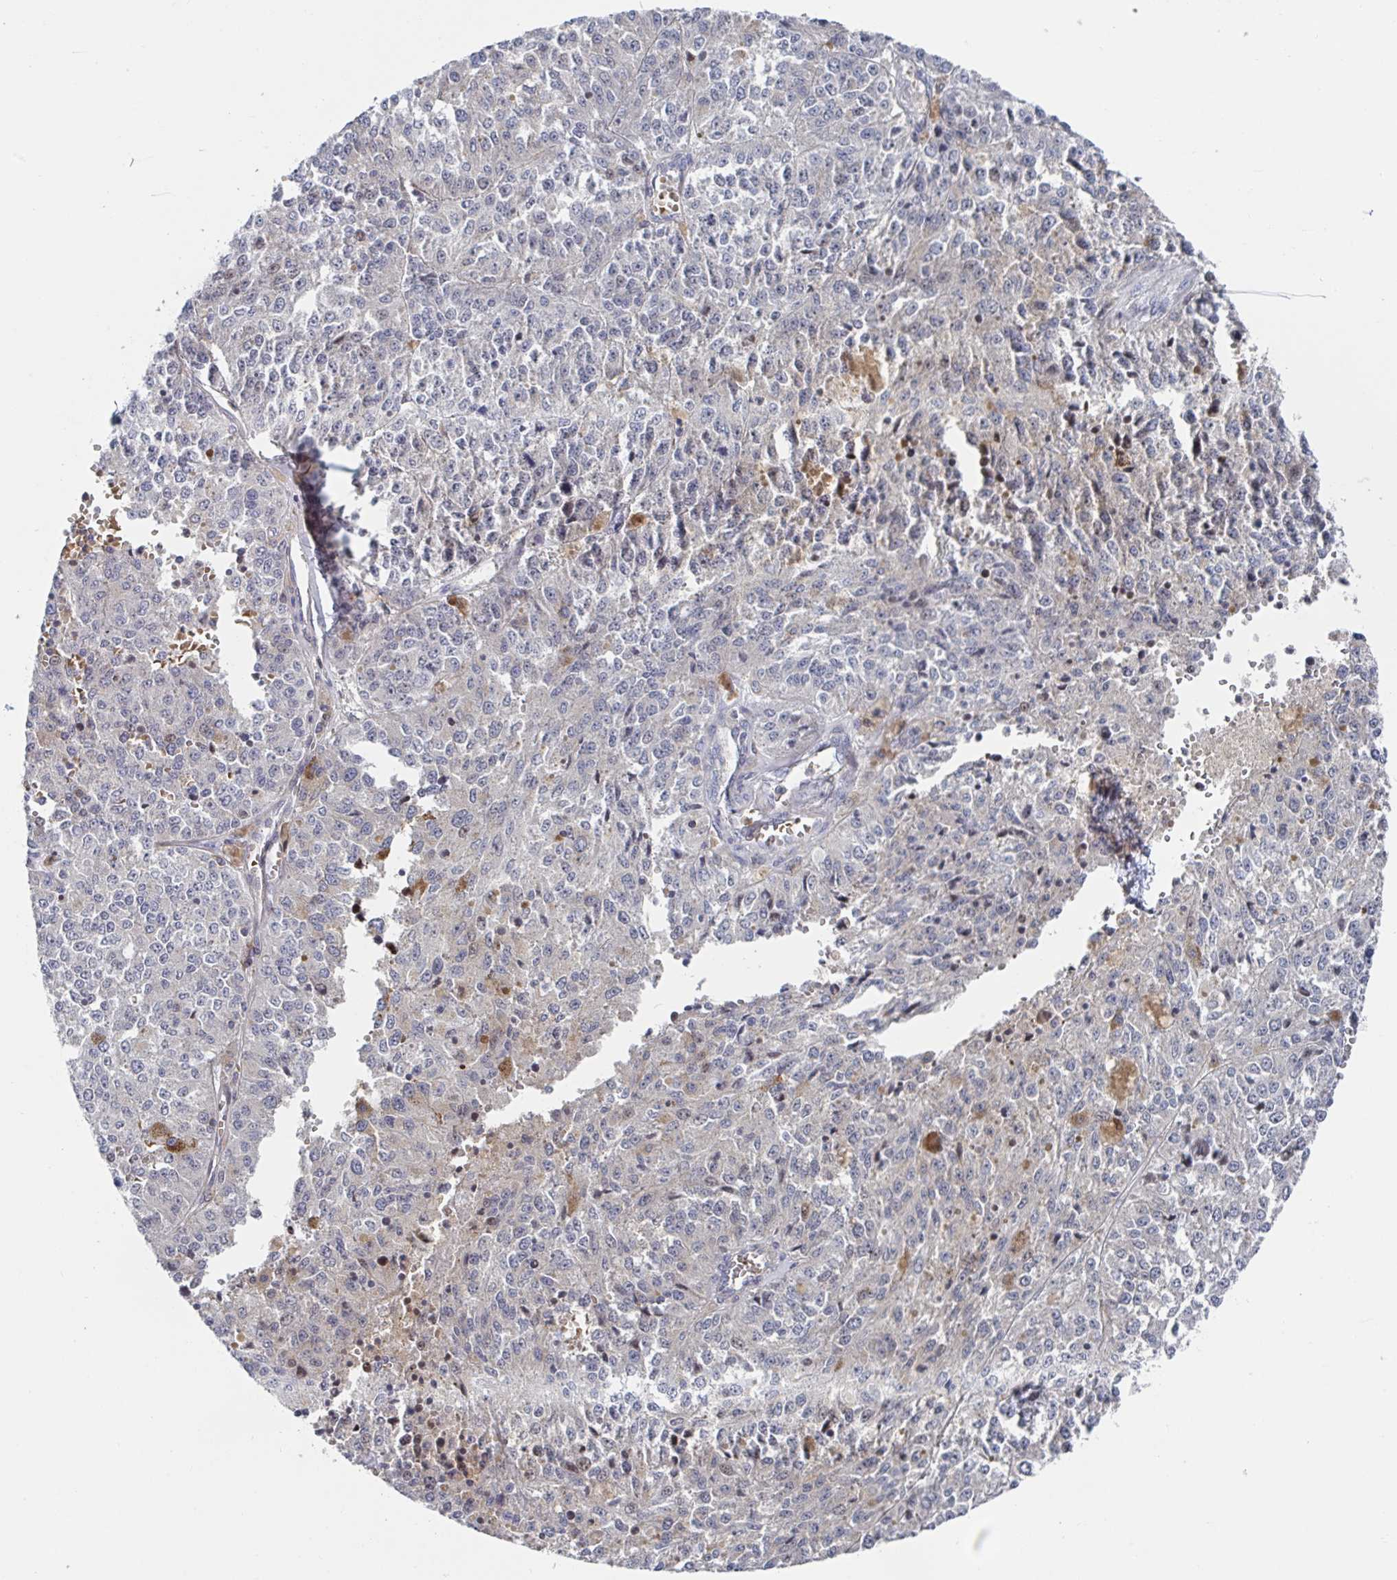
{"staining": {"intensity": "negative", "quantity": "none", "location": "none"}, "tissue": "melanoma", "cell_type": "Tumor cells", "image_type": "cancer", "snomed": [{"axis": "morphology", "description": "Malignant melanoma, Metastatic site"}, {"axis": "topography", "description": "Lymph node"}], "caption": "Immunohistochemistry micrograph of malignant melanoma (metastatic site) stained for a protein (brown), which reveals no positivity in tumor cells.", "gene": "DHRS12", "patient": {"sex": "female", "age": 64}}